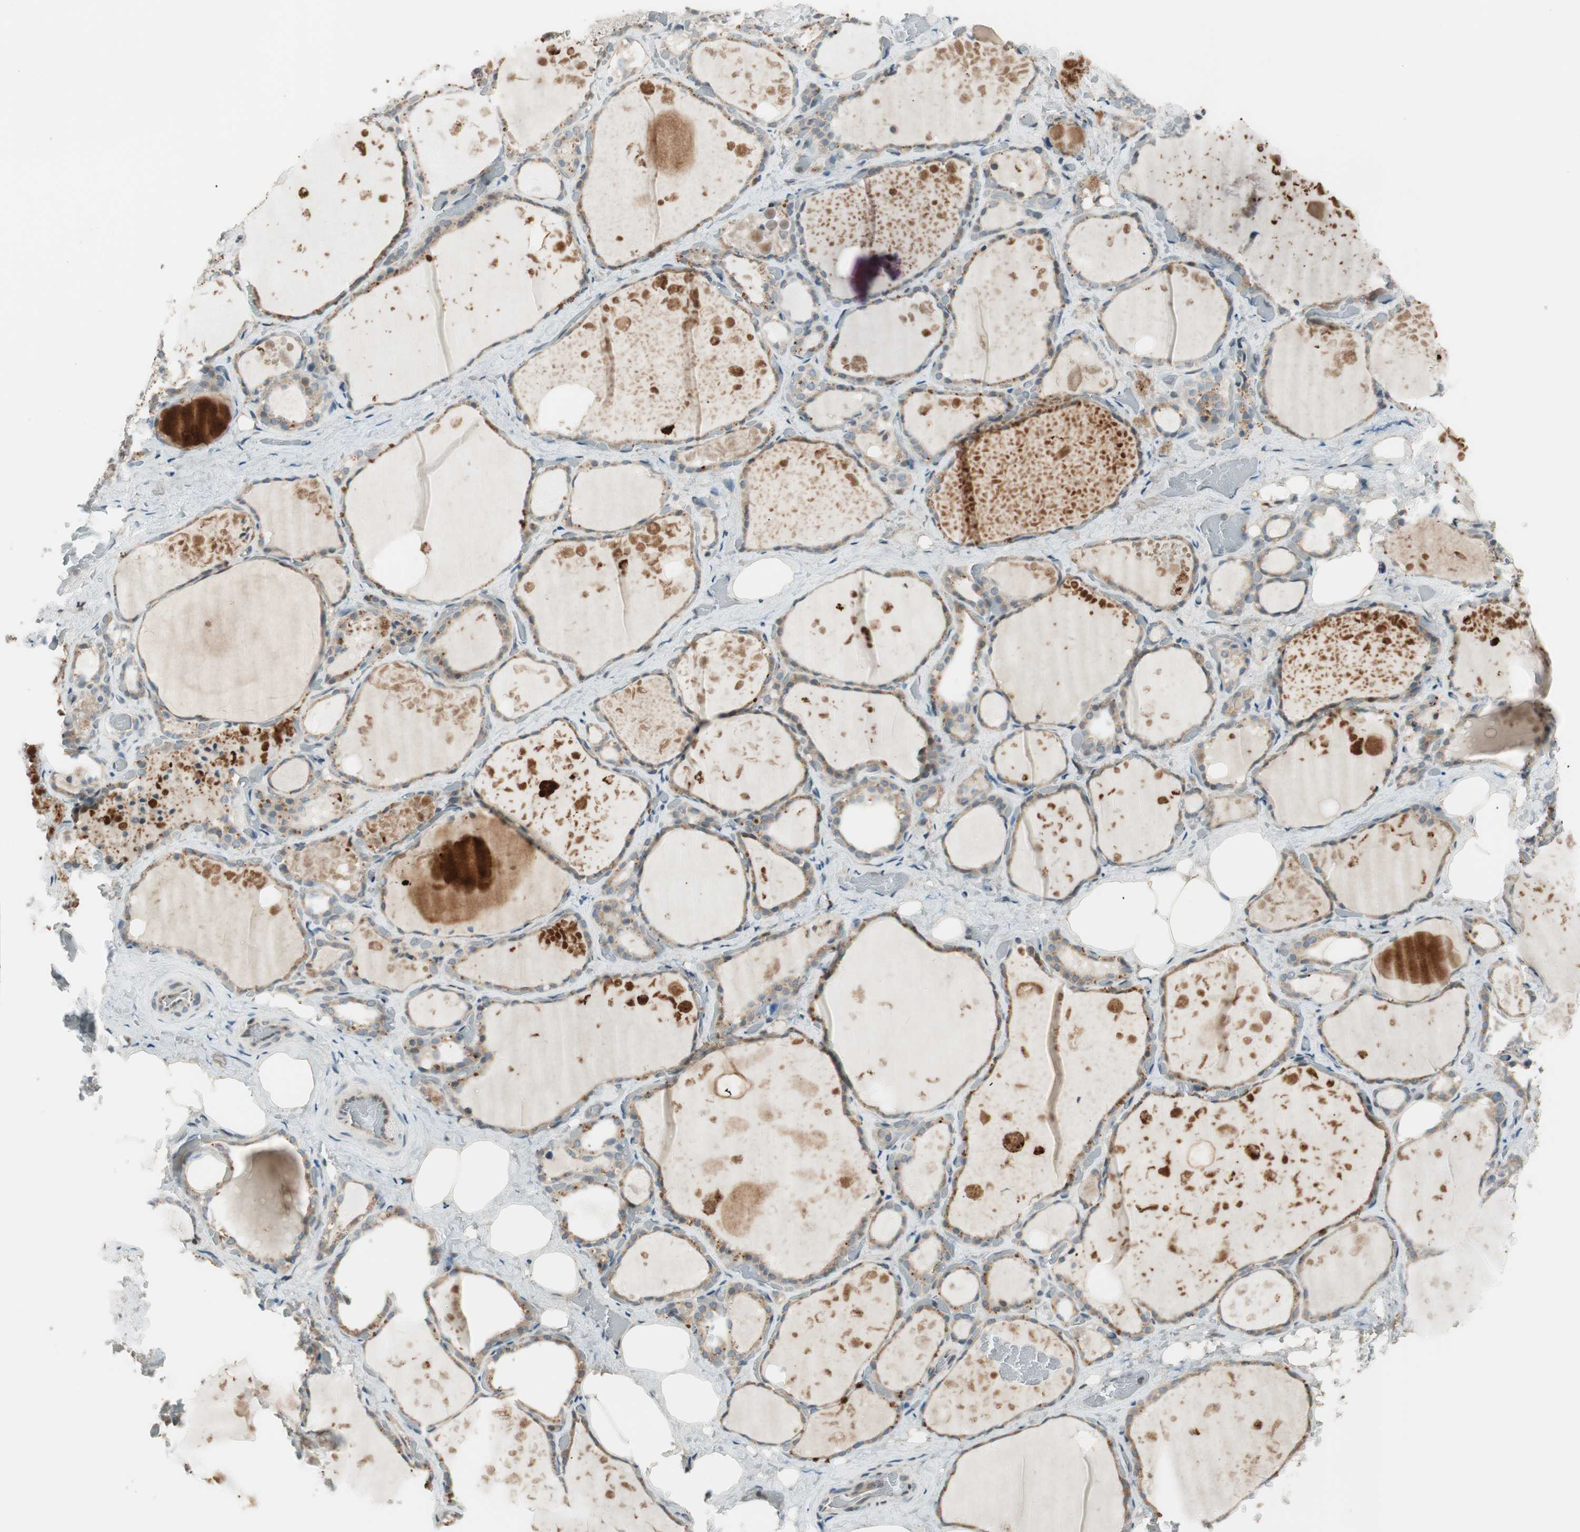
{"staining": {"intensity": "moderate", "quantity": "25%-75%", "location": "cytoplasmic/membranous"}, "tissue": "thyroid gland", "cell_type": "Glandular cells", "image_type": "normal", "snomed": [{"axis": "morphology", "description": "Normal tissue, NOS"}, {"axis": "topography", "description": "Thyroid gland"}], "caption": "Normal thyroid gland was stained to show a protein in brown. There is medium levels of moderate cytoplasmic/membranous staining in about 25%-75% of glandular cells.", "gene": "CGRRF1", "patient": {"sex": "male", "age": 61}}